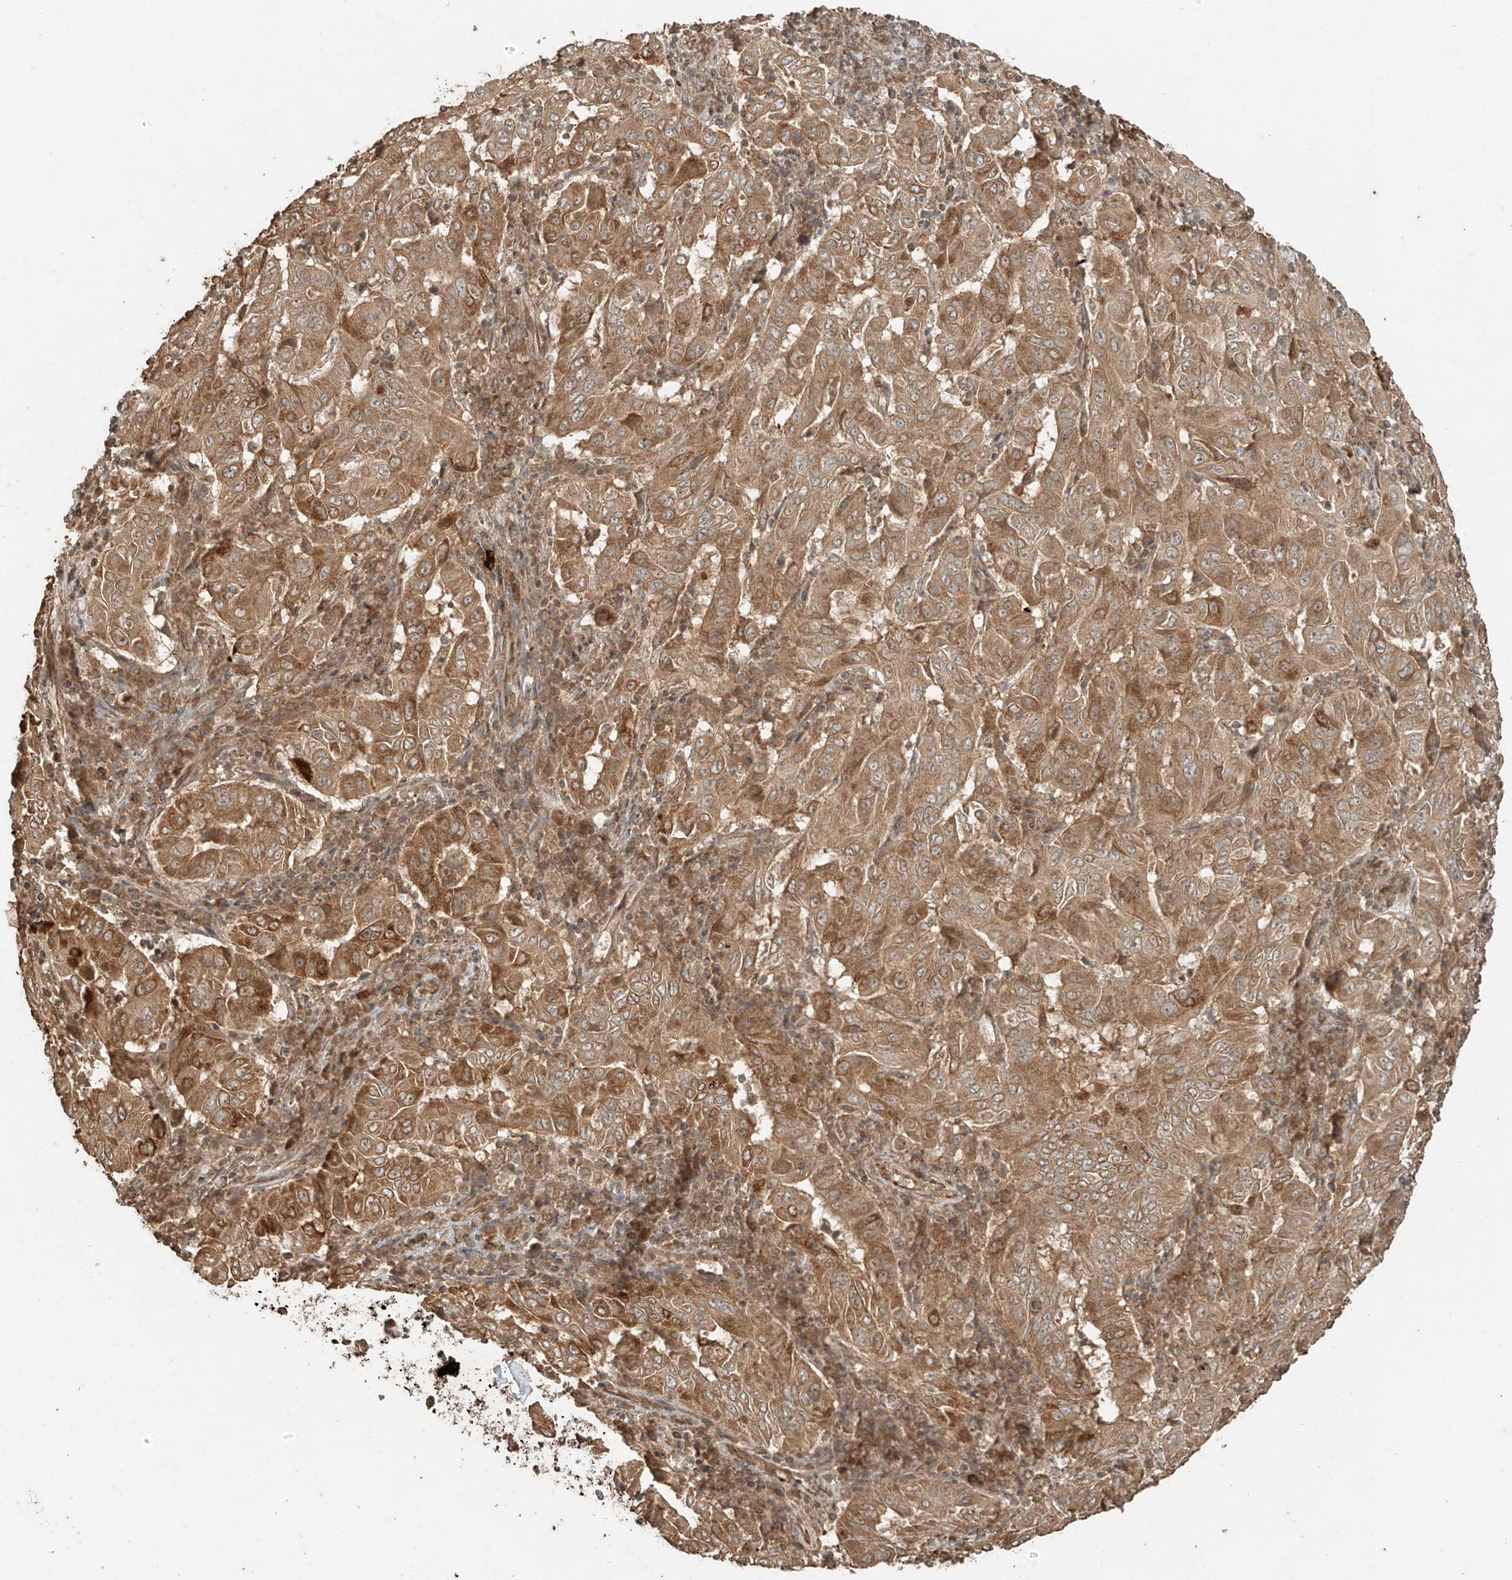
{"staining": {"intensity": "moderate", "quantity": ">75%", "location": "cytoplasmic/membranous"}, "tissue": "pancreatic cancer", "cell_type": "Tumor cells", "image_type": "cancer", "snomed": [{"axis": "morphology", "description": "Adenocarcinoma, NOS"}, {"axis": "topography", "description": "Pancreas"}], "caption": "Immunohistochemical staining of pancreatic cancer (adenocarcinoma) reveals medium levels of moderate cytoplasmic/membranous protein positivity in approximately >75% of tumor cells.", "gene": "ANKZF1", "patient": {"sex": "male", "age": 63}}